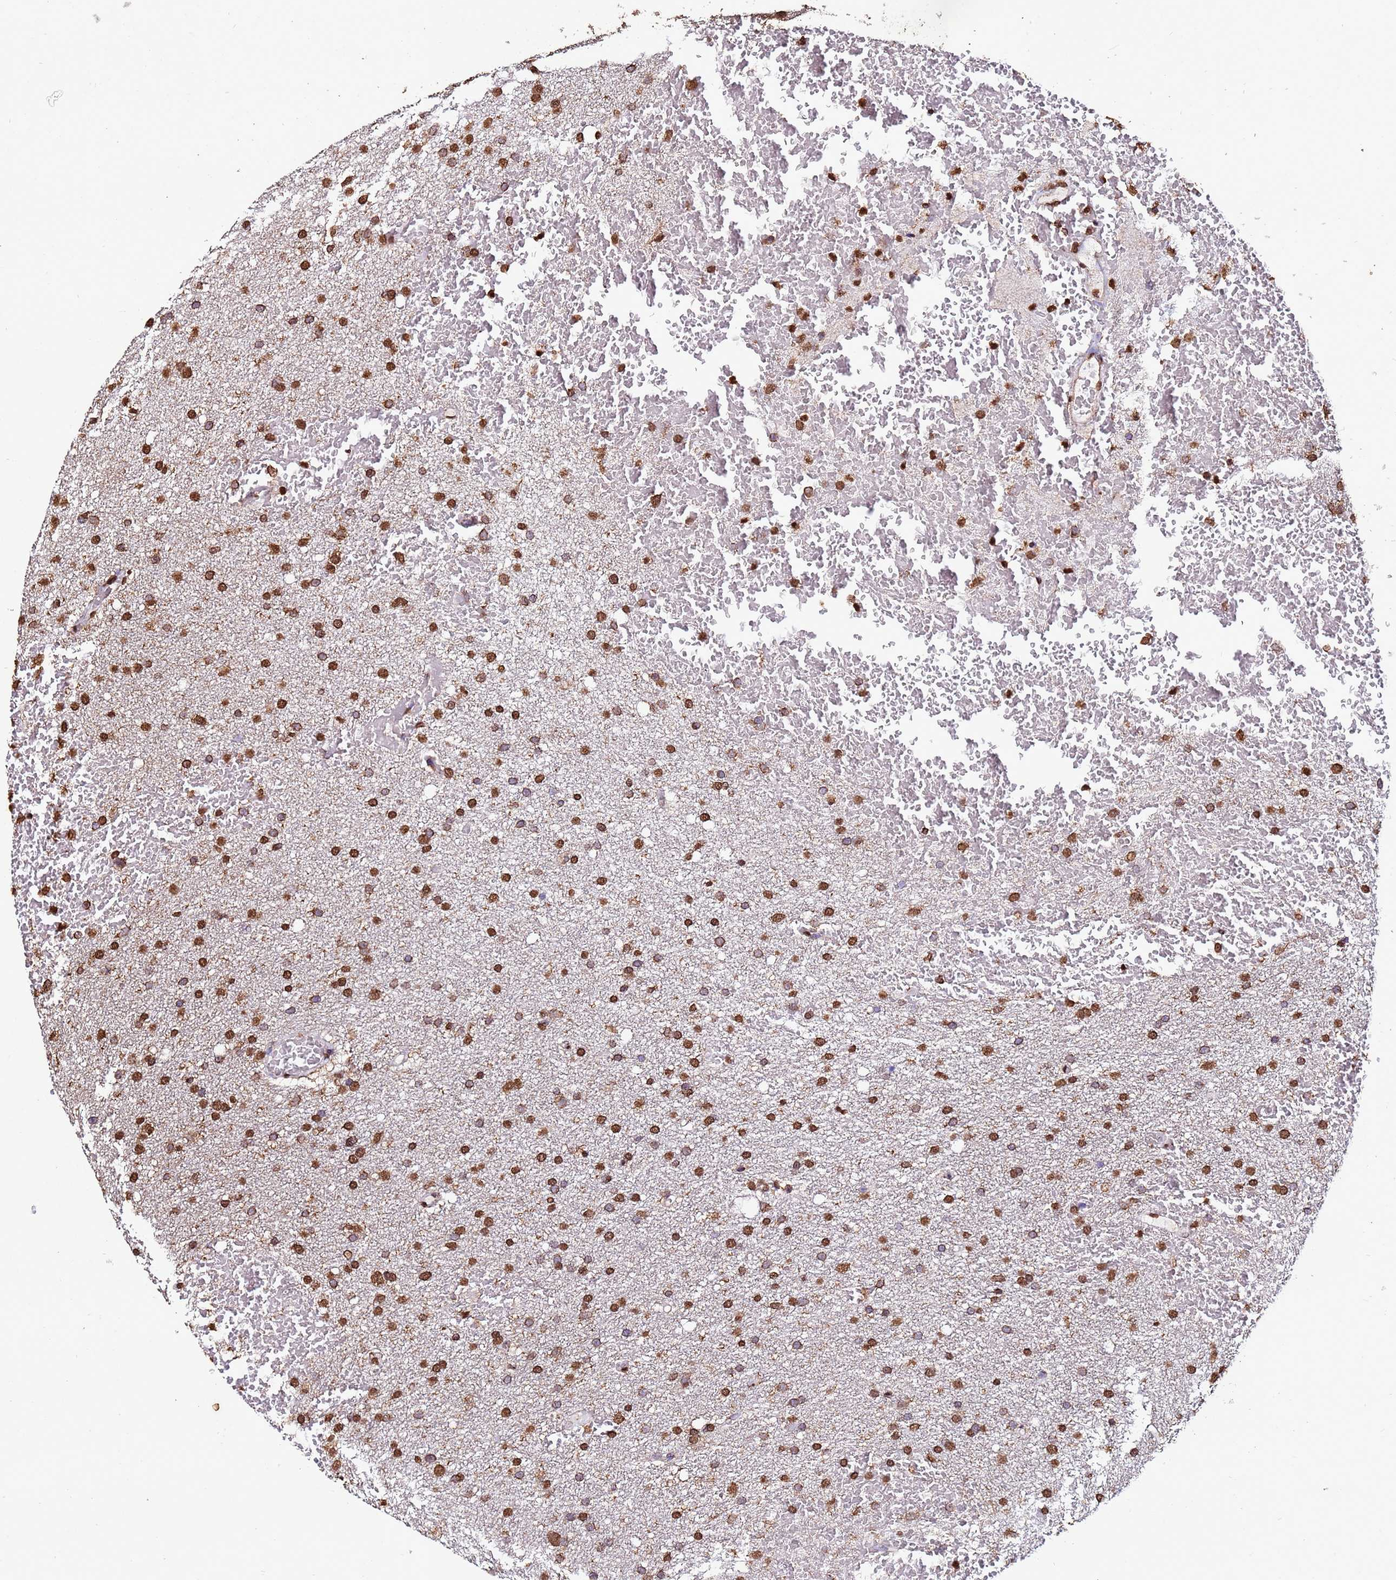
{"staining": {"intensity": "strong", "quantity": ">75%", "location": "nuclear"}, "tissue": "glioma", "cell_type": "Tumor cells", "image_type": "cancer", "snomed": [{"axis": "morphology", "description": "Glioma, malignant, High grade"}, {"axis": "topography", "description": "Cerebral cortex"}], "caption": "Immunohistochemical staining of malignant glioma (high-grade) shows high levels of strong nuclear protein expression in approximately >75% of tumor cells.", "gene": "TRIP6", "patient": {"sex": "female", "age": 36}}